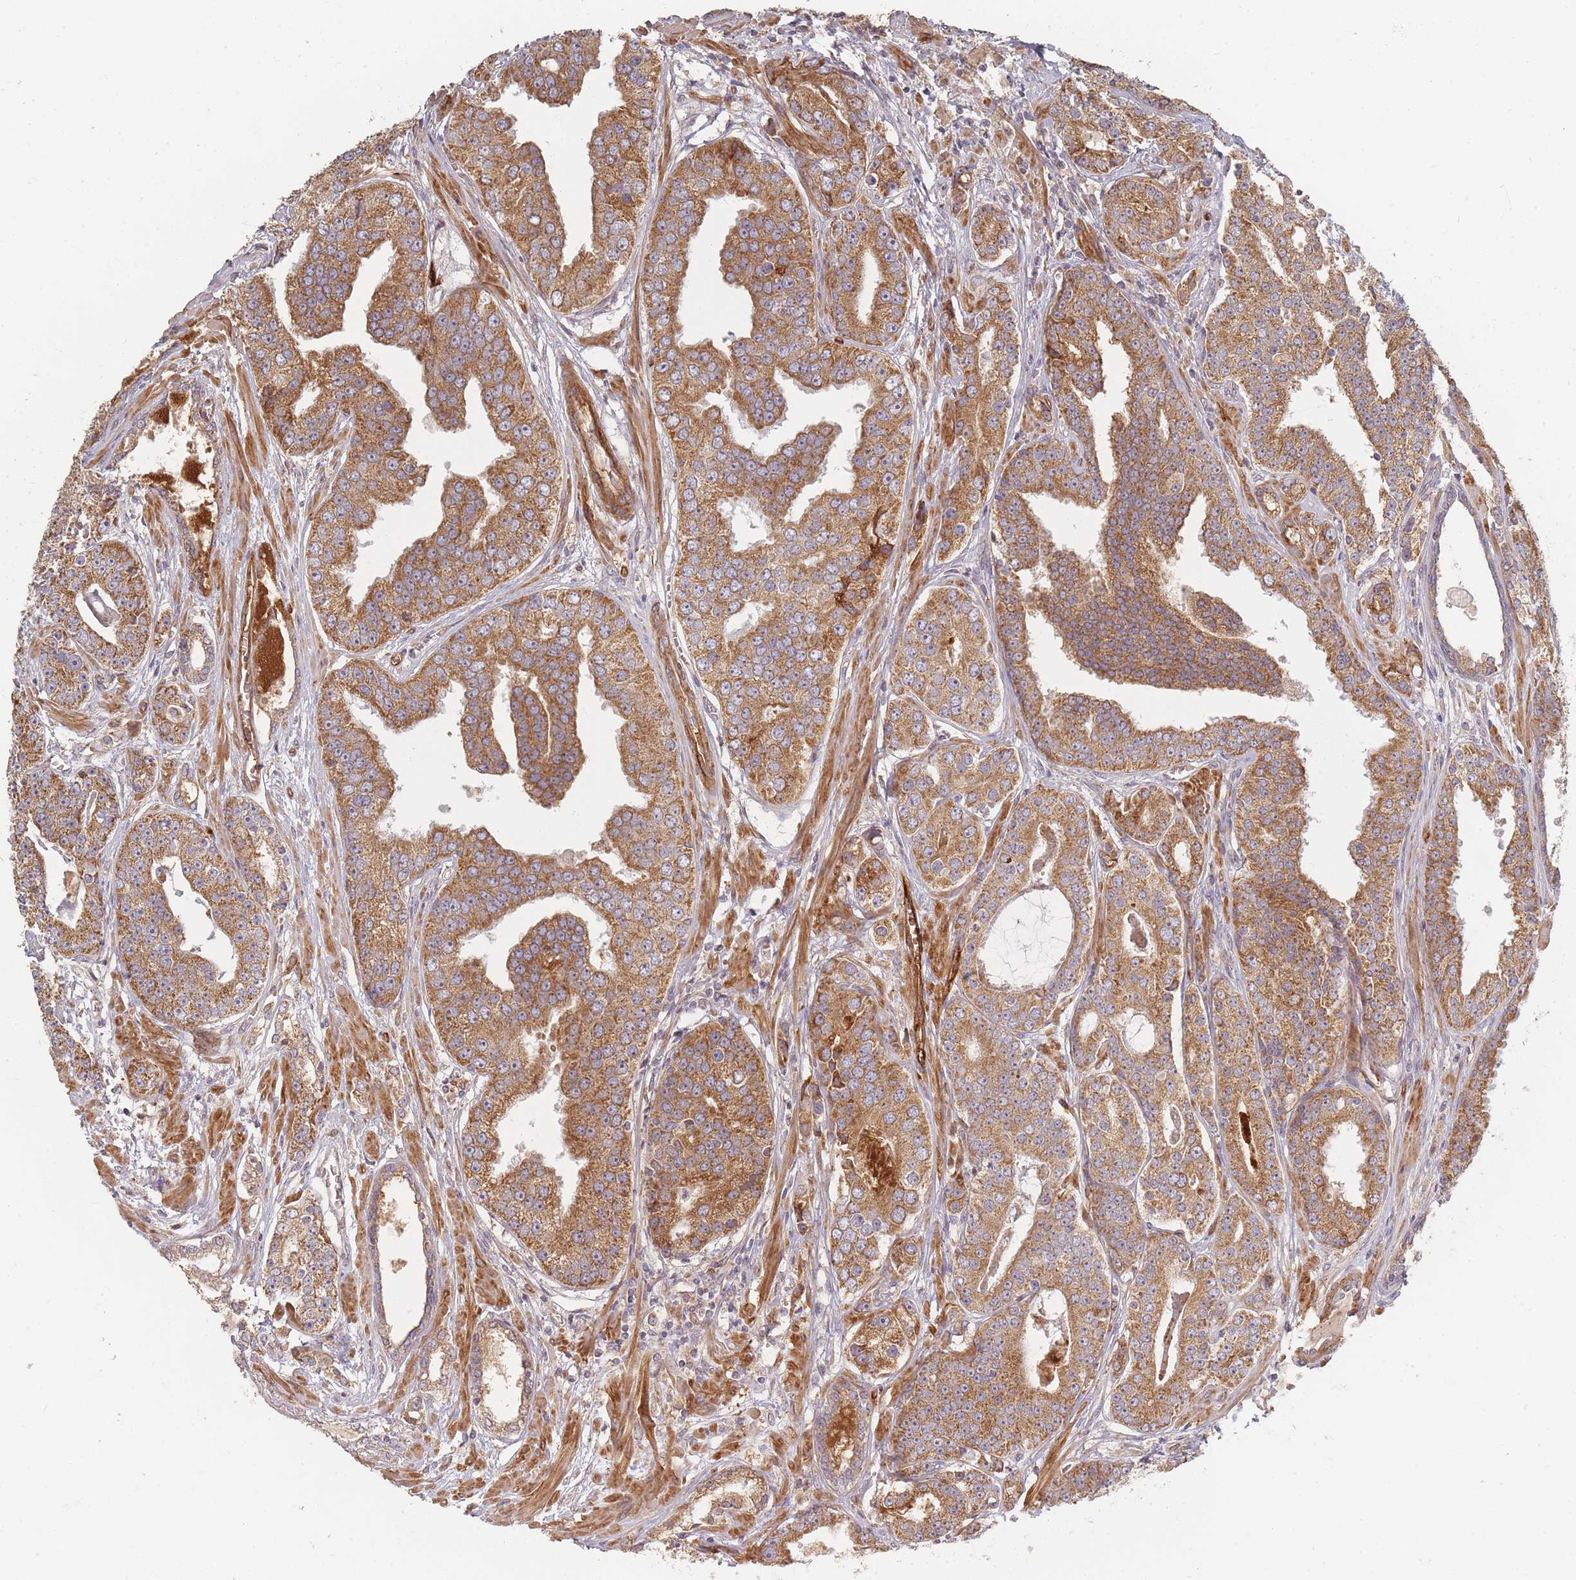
{"staining": {"intensity": "moderate", "quantity": ">75%", "location": "cytoplasmic/membranous"}, "tissue": "prostate cancer", "cell_type": "Tumor cells", "image_type": "cancer", "snomed": [{"axis": "morphology", "description": "Adenocarcinoma, High grade"}, {"axis": "topography", "description": "Prostate"}], "caption": "Human prostate cancer stained for a protein (brown) demonstrates moderate cytoplasmic/membranous positive positivity in approximately >75% of tumor cells.", "gene": "MRPS6", "patient": {"sex": "male", "age": 71}}